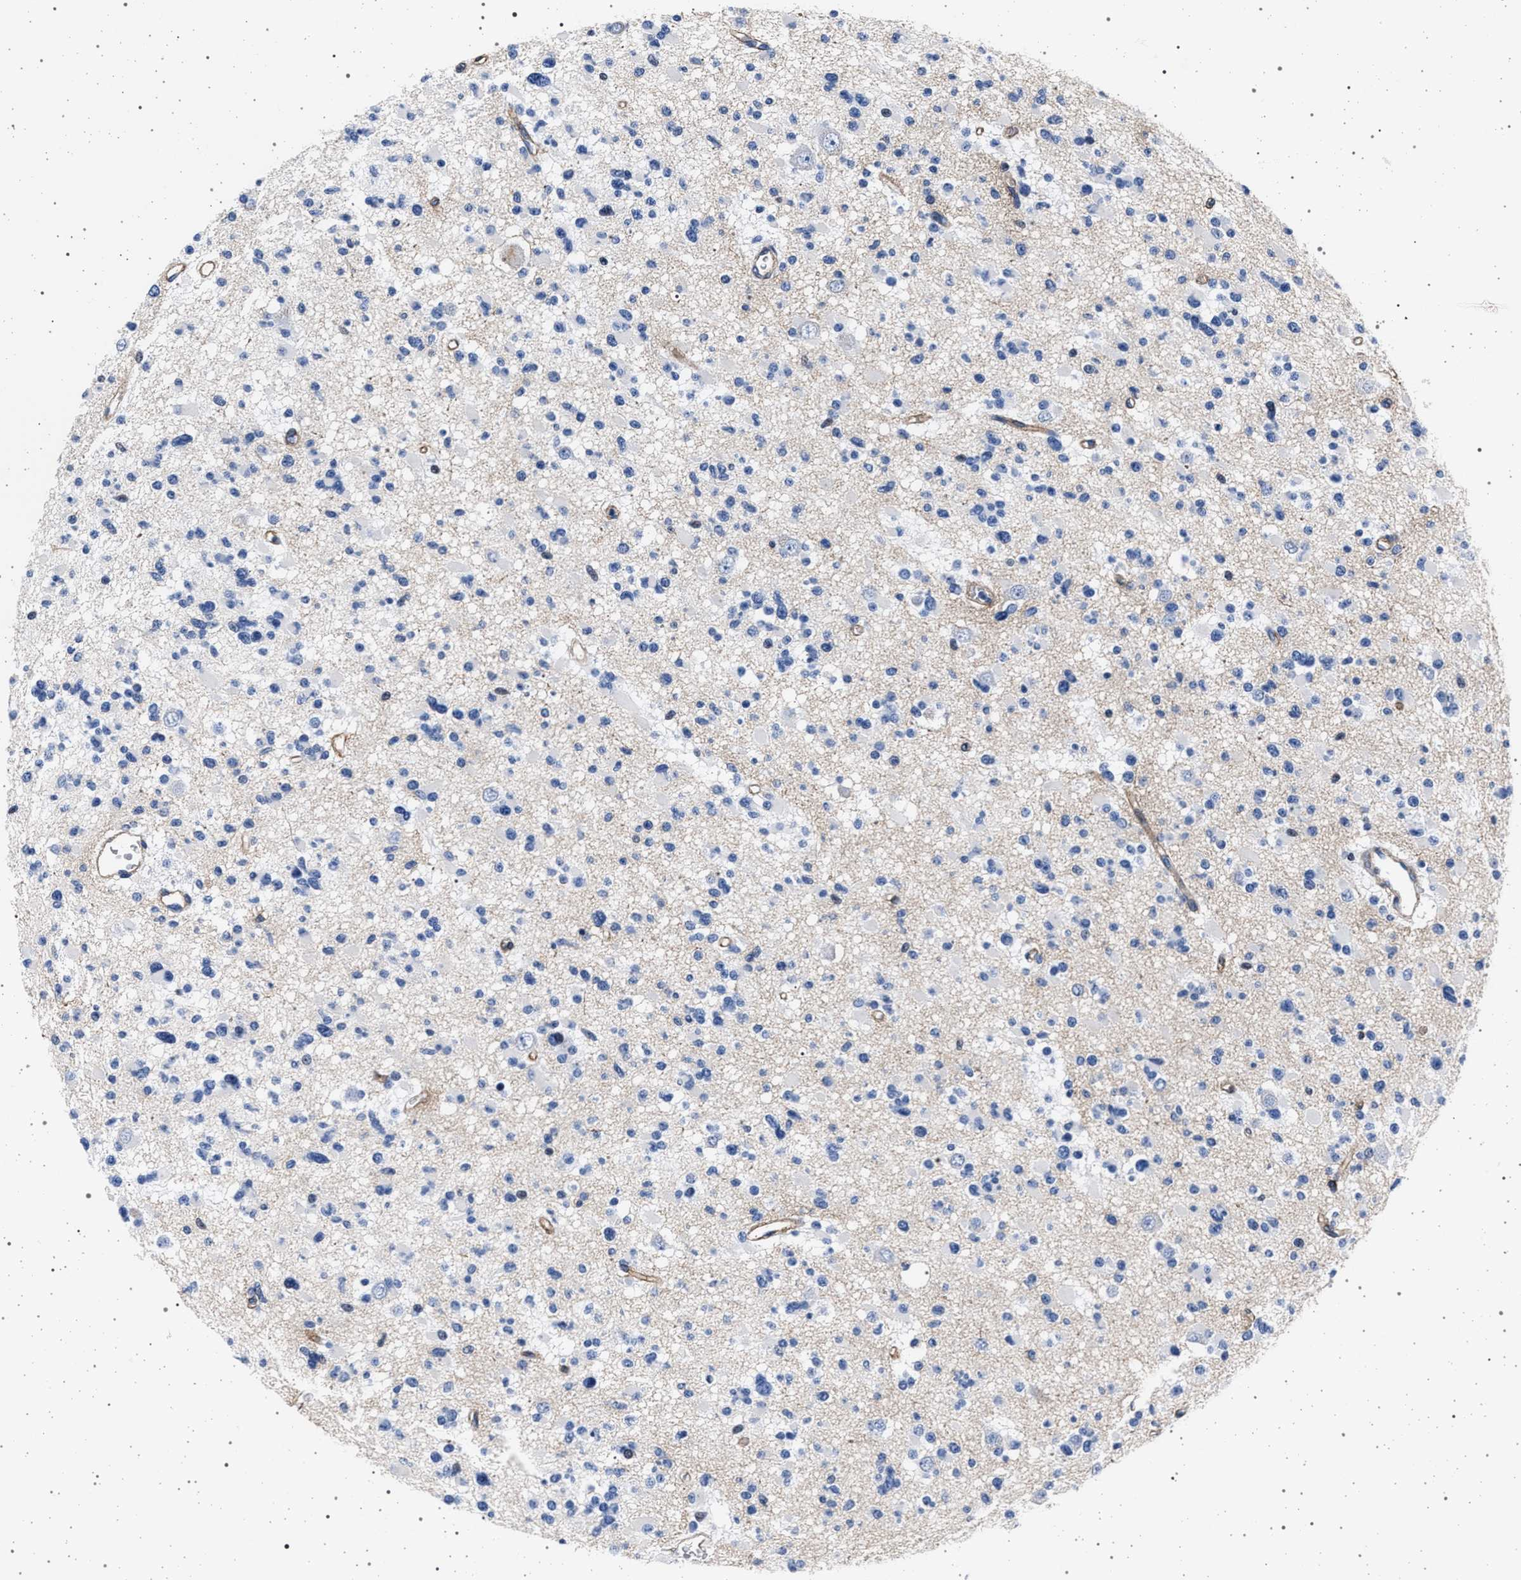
{"staining": {"intensity": "negative", "quantity": "none", "location": "none"}, "tissue": "glioma", "cell_type": "Tumor cells", "image_type": "cancer", "snomed": [{"axis": "morphology", "description": "Glioma, malignant, Low grade"}, {"axis": "topography", "description": "Brain"}], "caption": "This is an IHC micrograph of human low-grade glioma (malignant). There is no staining in tumor cells.", "gene": "SLC9A1", "patient": {"sex": "female", "age": 22}}